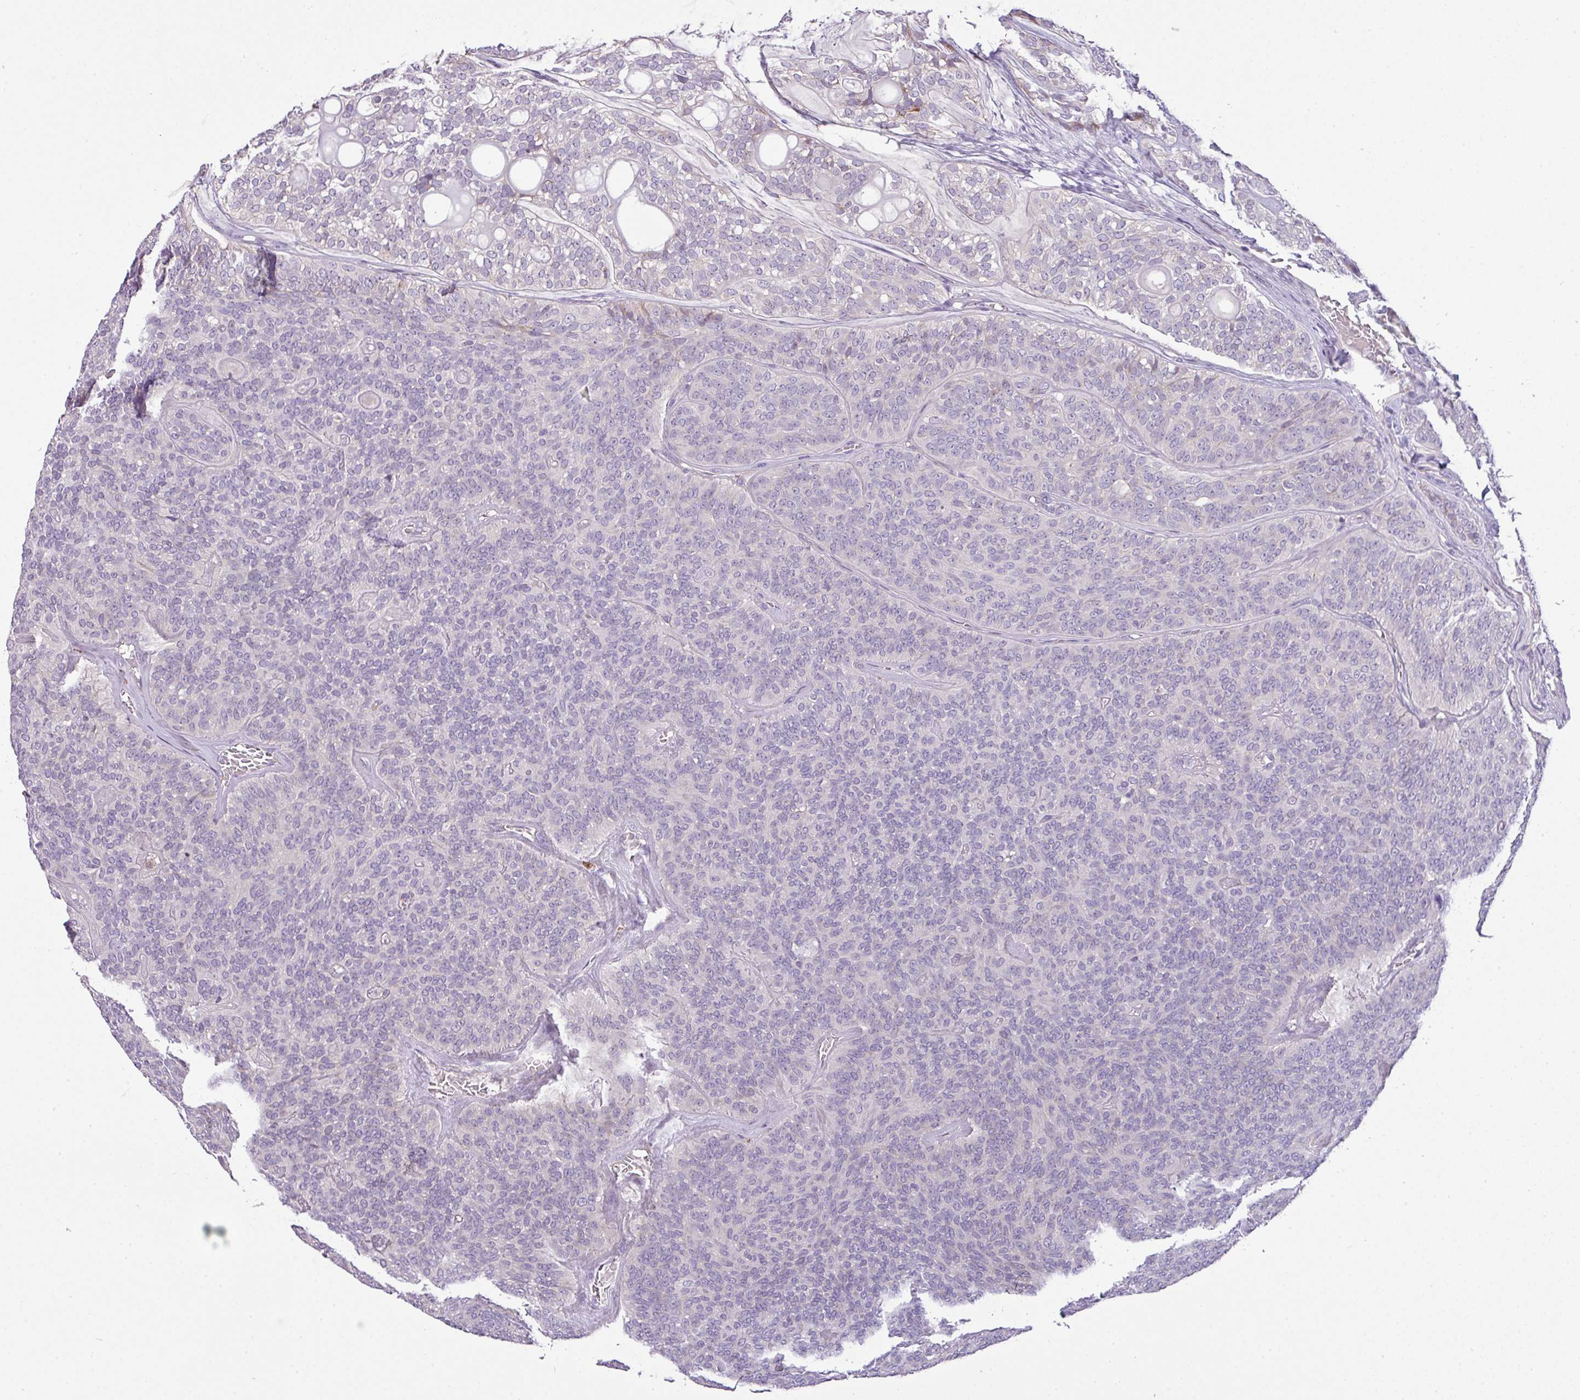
{"staining": {"intensity": "negative", "quantity": "none", "location": "none"}, "tissue": "head and neck cancer", "cell_type": "Tumor cells", "image_type": "cancer", "snomed": [{"axis": "morphology", "description": "Adenocarcinoma, NOS"}, {"axis": "topography", "description": "Head-Neck"}], "caption": "An image of human head and neck adenocarcinoma is negative for staining in tumor cells.", "gene": "PIK3R5", "patient": {"sex": "male", "age": 66}}